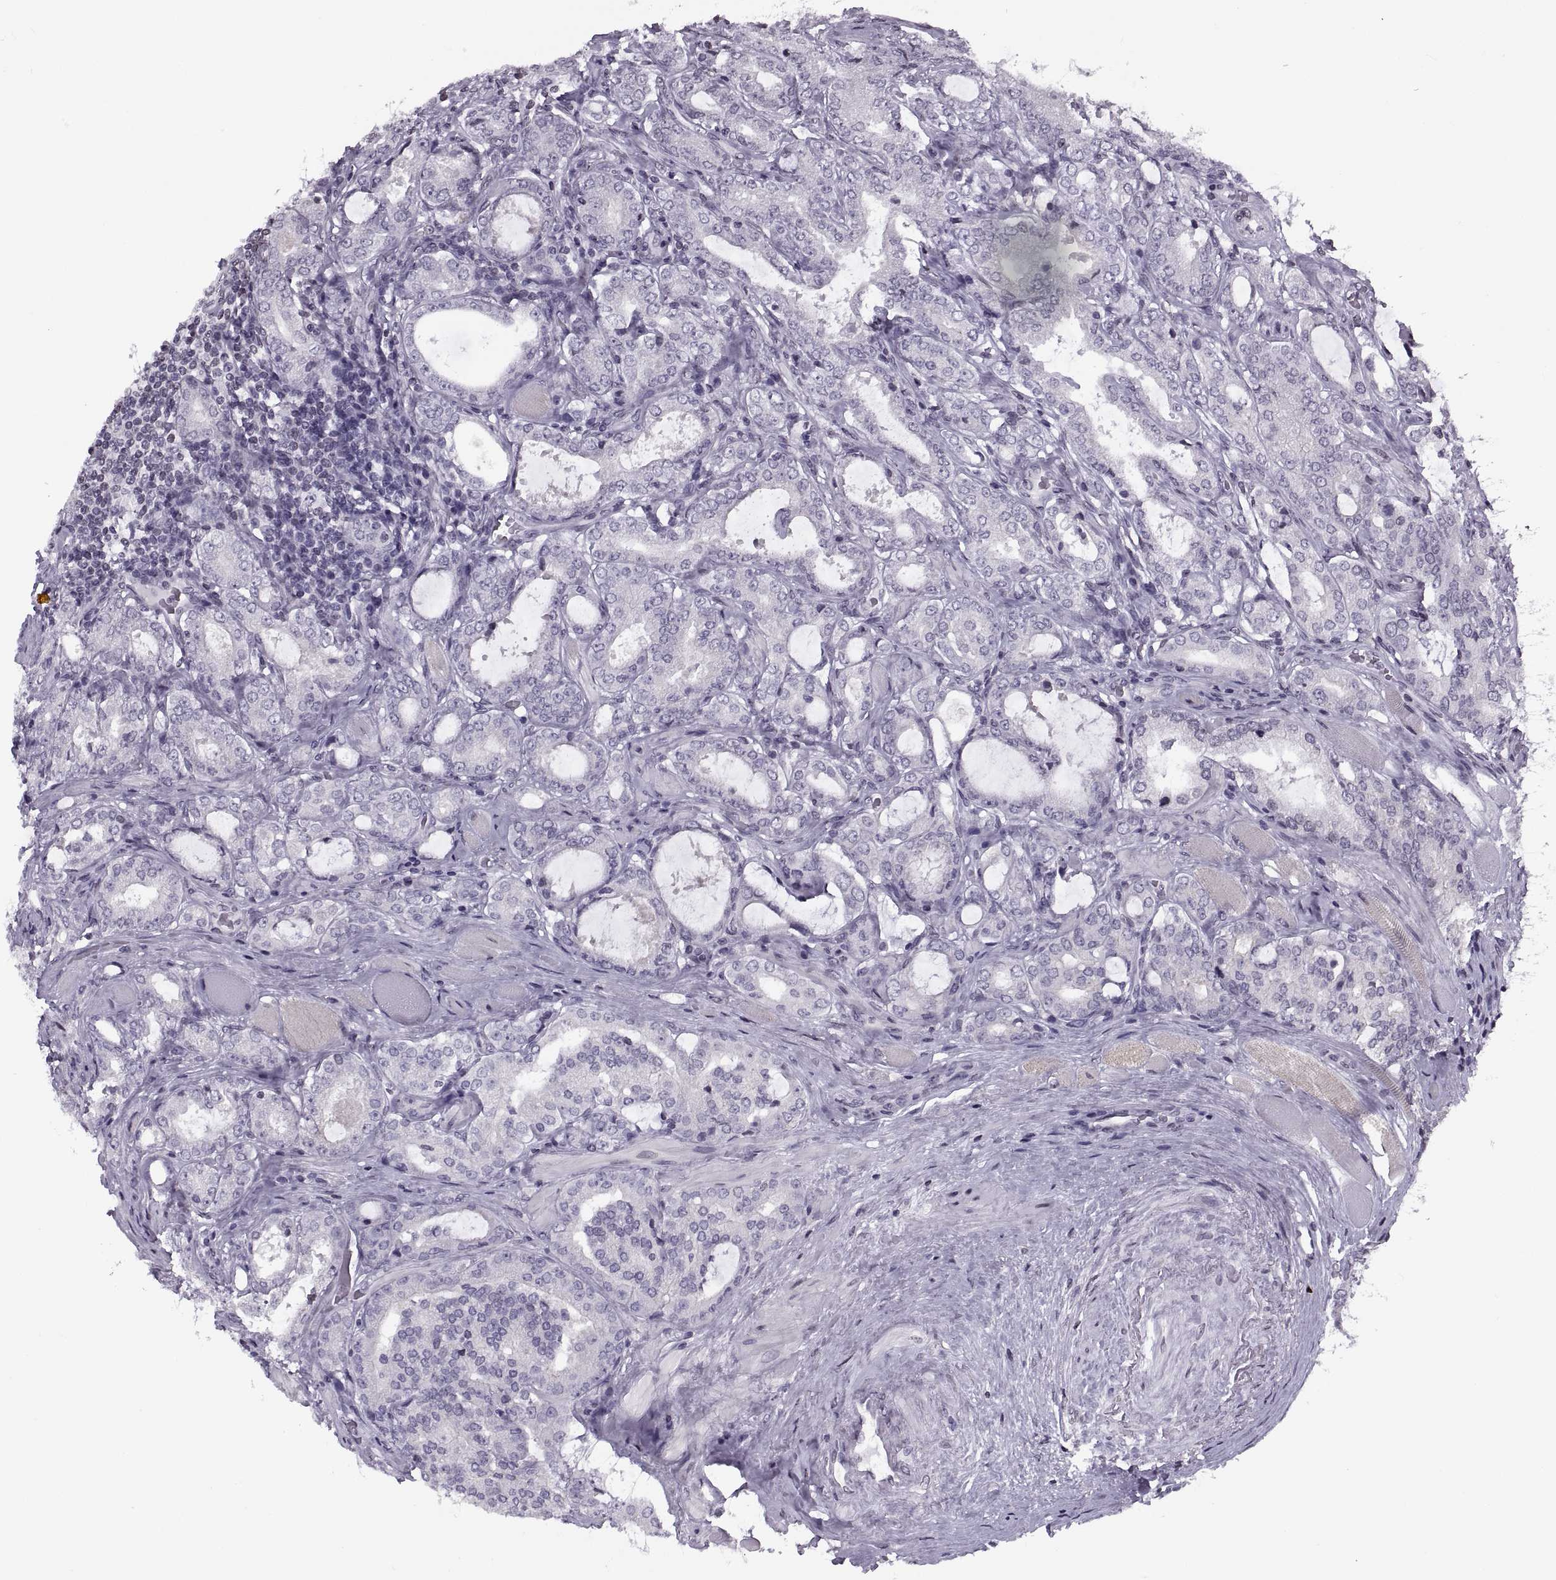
{"staining": {"intensity": "negative", "quantity": "none", "location": "none"}, "tissue": "prostate cancer", "cell_type": "Tumor cells", "image_type": "cancer", "snomed": [{"axis": "morphology", "description": "Adenocarcinoma, NOS"}, {"axis": "topography", "description": "Prostate"}], "caption": "This is a image of IHC staining of prostate cancer (adenocarcinoma), which shows no staining in tumor cells. (DAB (3,3'-diaminobenzidine) immunohistochemistry visualized using brightfield microscopy, high magnification).", "gene": "H1-8", "patient": {"sex": "male", "age": 64}}